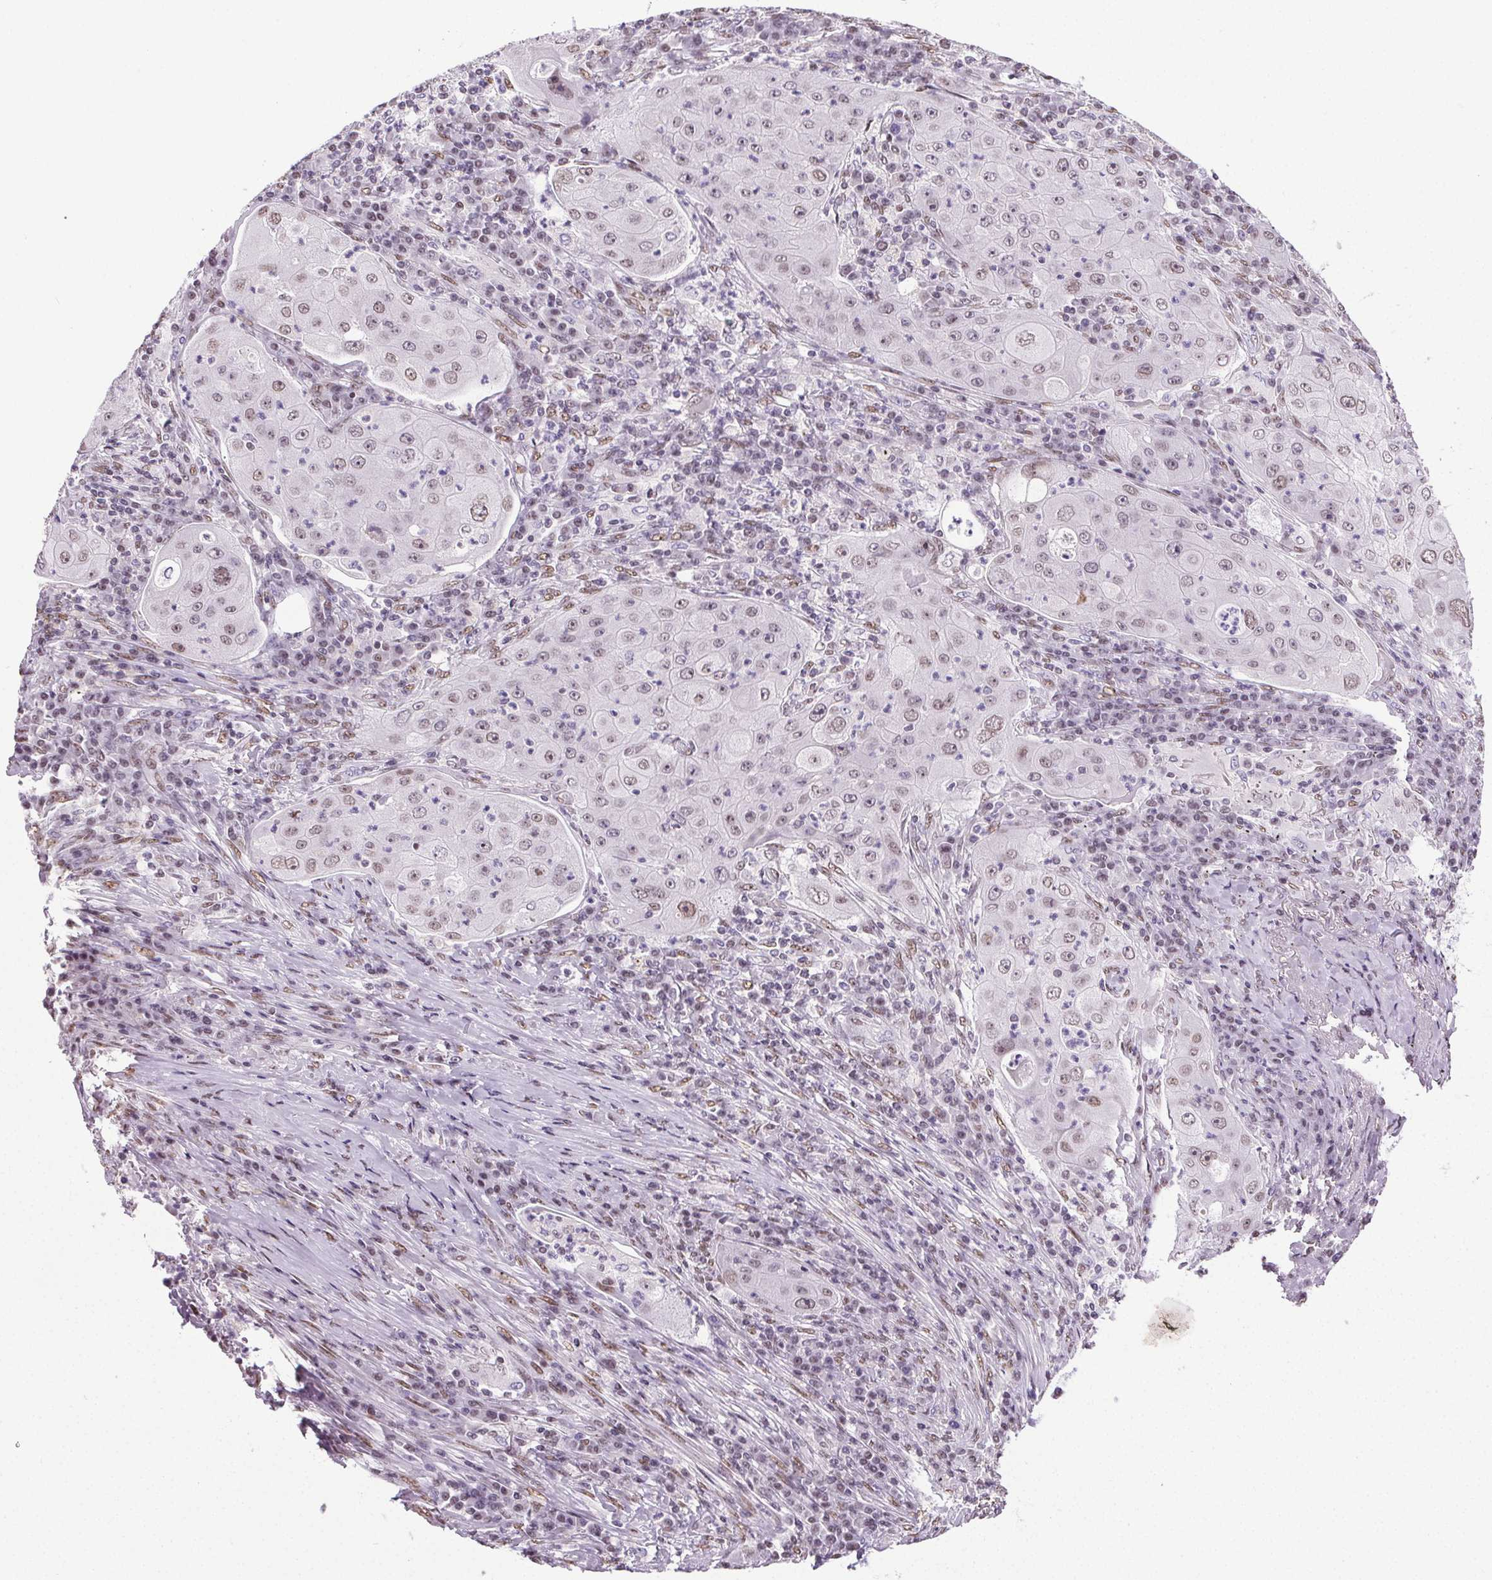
{"staining": {"intensity": "weak", "quantity": "25%-75%", "location": "nuclear"}, "tissue": "lung cancer", "cell_type": "Tumor cells", "image_type": "cancer", "snomed": [{"axis": "morphology", "description": "Squamous cell carcinoma, NOS"}, {"axis": "topography", "description": "Lung"}], "caption": "Squamous cell carcinoma (lung) stained with IHC demonstrates weak nuclear positivity in approximately 25%-75% of tumor cells. The staining was performed using DAB to visualize the protein expression in brown, while the nuclei were stained in blue with hematoxylin (Magnification: 20x).", "gene": "GP6", "patient": {"sex": "female", "age": 59}}